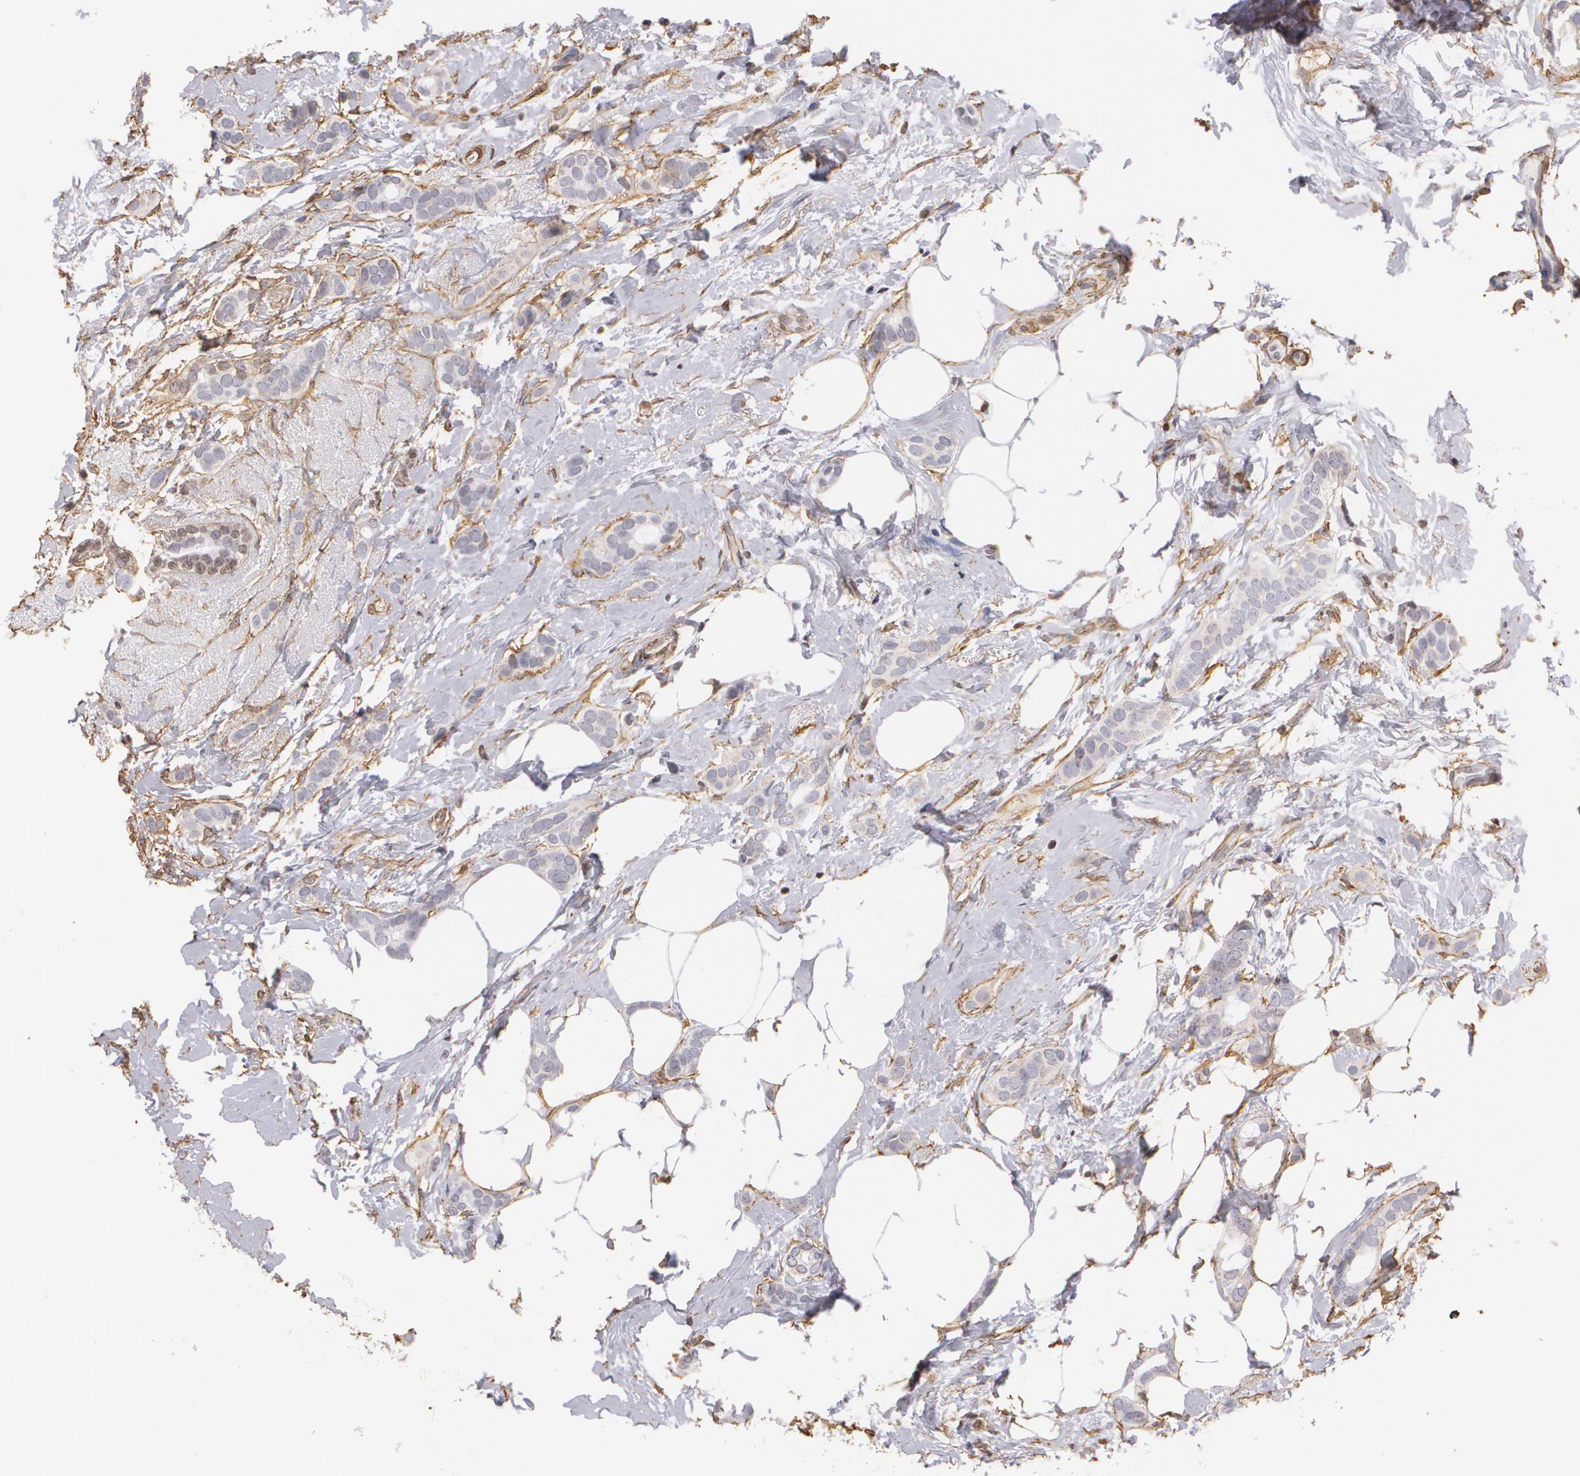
{"staining": {"intensity": "negative", "quantity": "none", "location": "none"}, "tissue": "breast cancer", "cell_type": "Tumor cells", "image_type": "cancer", "snomed": [{"axis": "morphology", "description": "Duct carcinoma"}, {"axis": "topography", "description": "Breast"}], "caption": "IHC histopathology image of neoplastic tissue: breast cancer (invasive ductal carcinoma) stained with DAB demonstrates no significant protein positivity in tumor cells. The staining is performed using DAB (3,3'-diaminobenzidine) brown chromogen with nuclei counter-stained in using hematoxylin.", "gene": "VAMP1", "patient": {"sex": "female", "age": 54}}